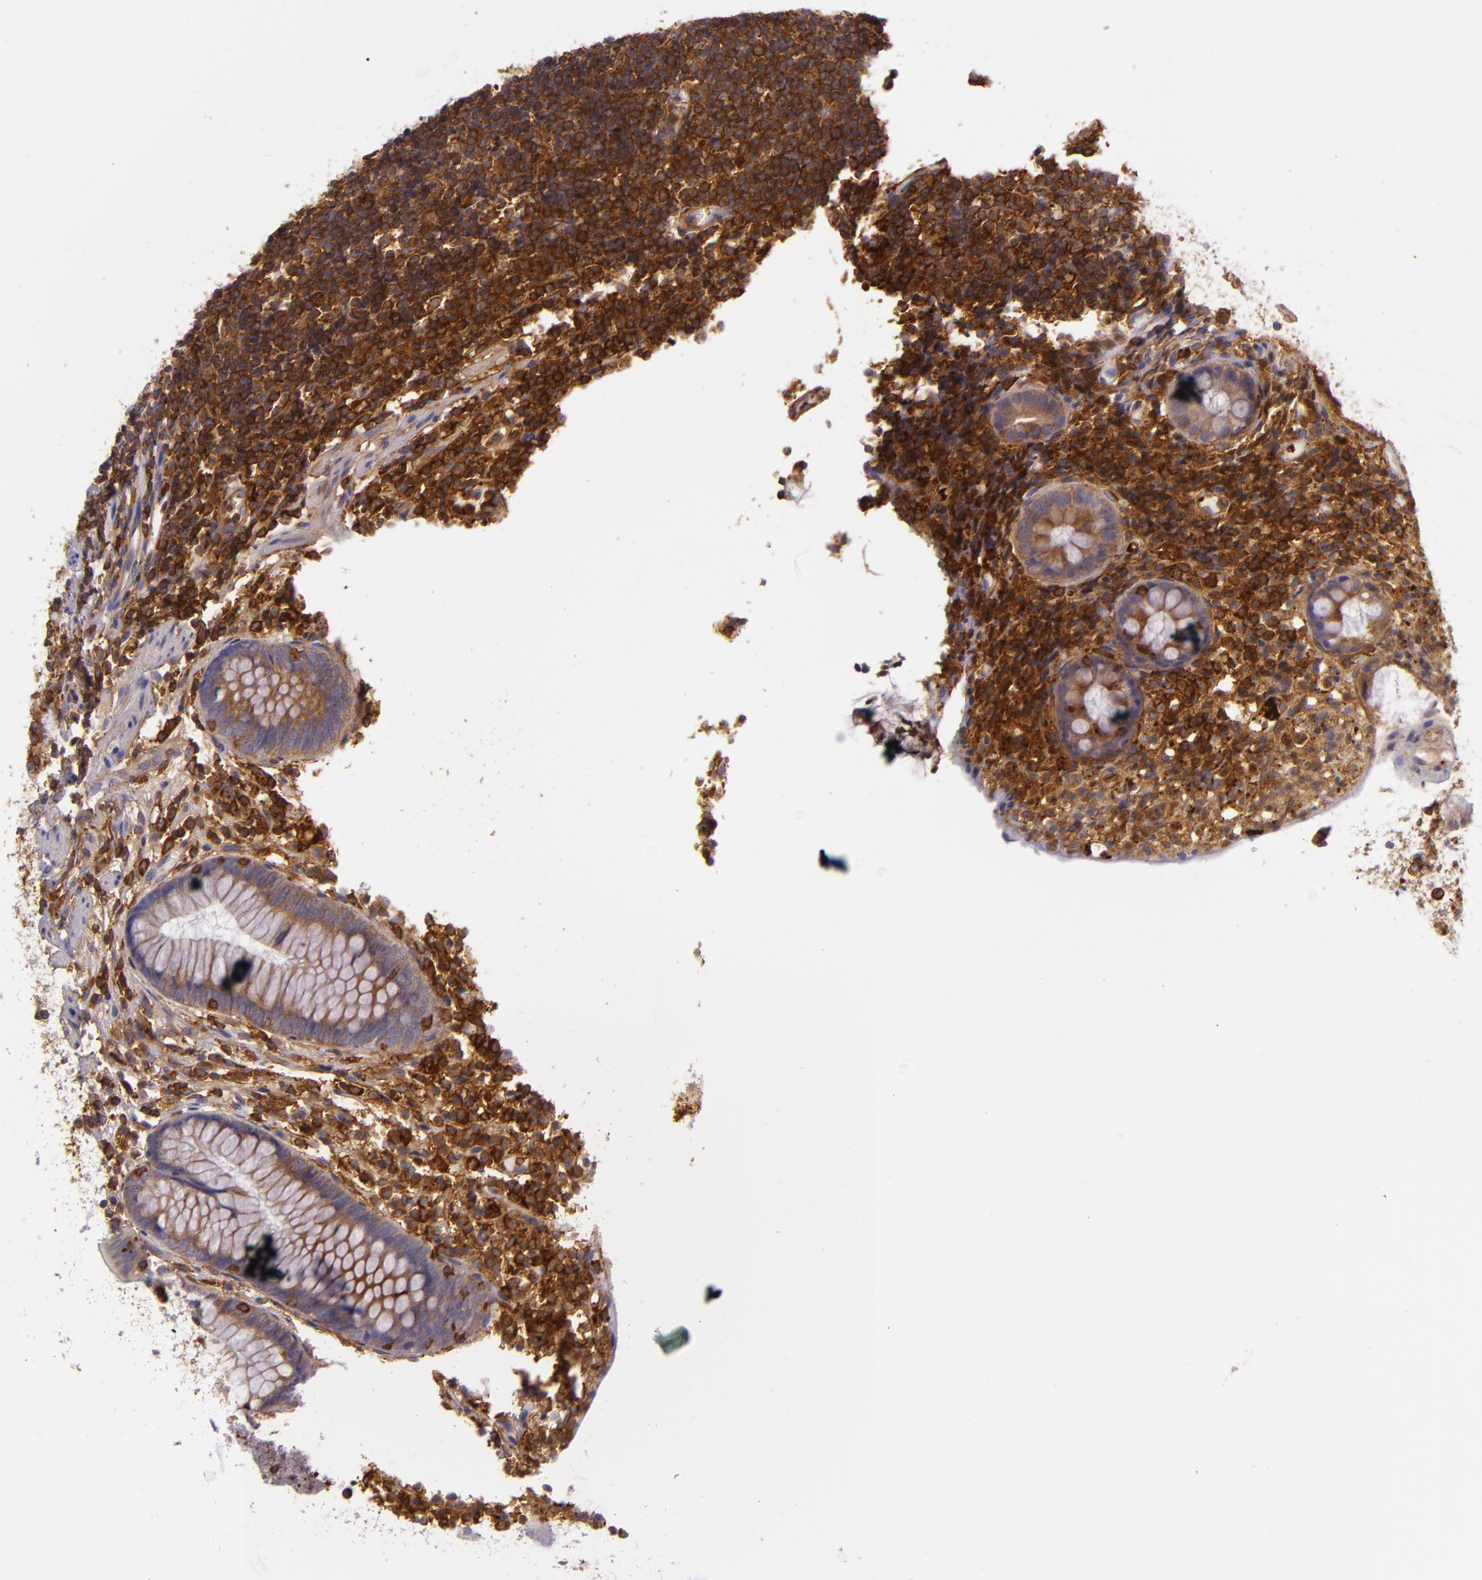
{"staining": {"intensity": "moderate", "quantity": ">75%", "location": "cytoplasmic/membranous"}, "tissue": "appendix", "cell_type": "Glandular cells", "image_type": "normal", "snomed": [{"axis": "morphology", "description": "Normal tissue, NOS"}, {"axis": "topography", "description": "Appendix"}], "caption": "Protein expression analysis of unremarkable human appendix reveals moderate cytoplasmic/membranous staining in about >75% of glandular cells. The protein is shown in brown color, while the nuclei are stained blue.", "gene": "TLN1", "patient": {"sex": "male", "age": 38}}